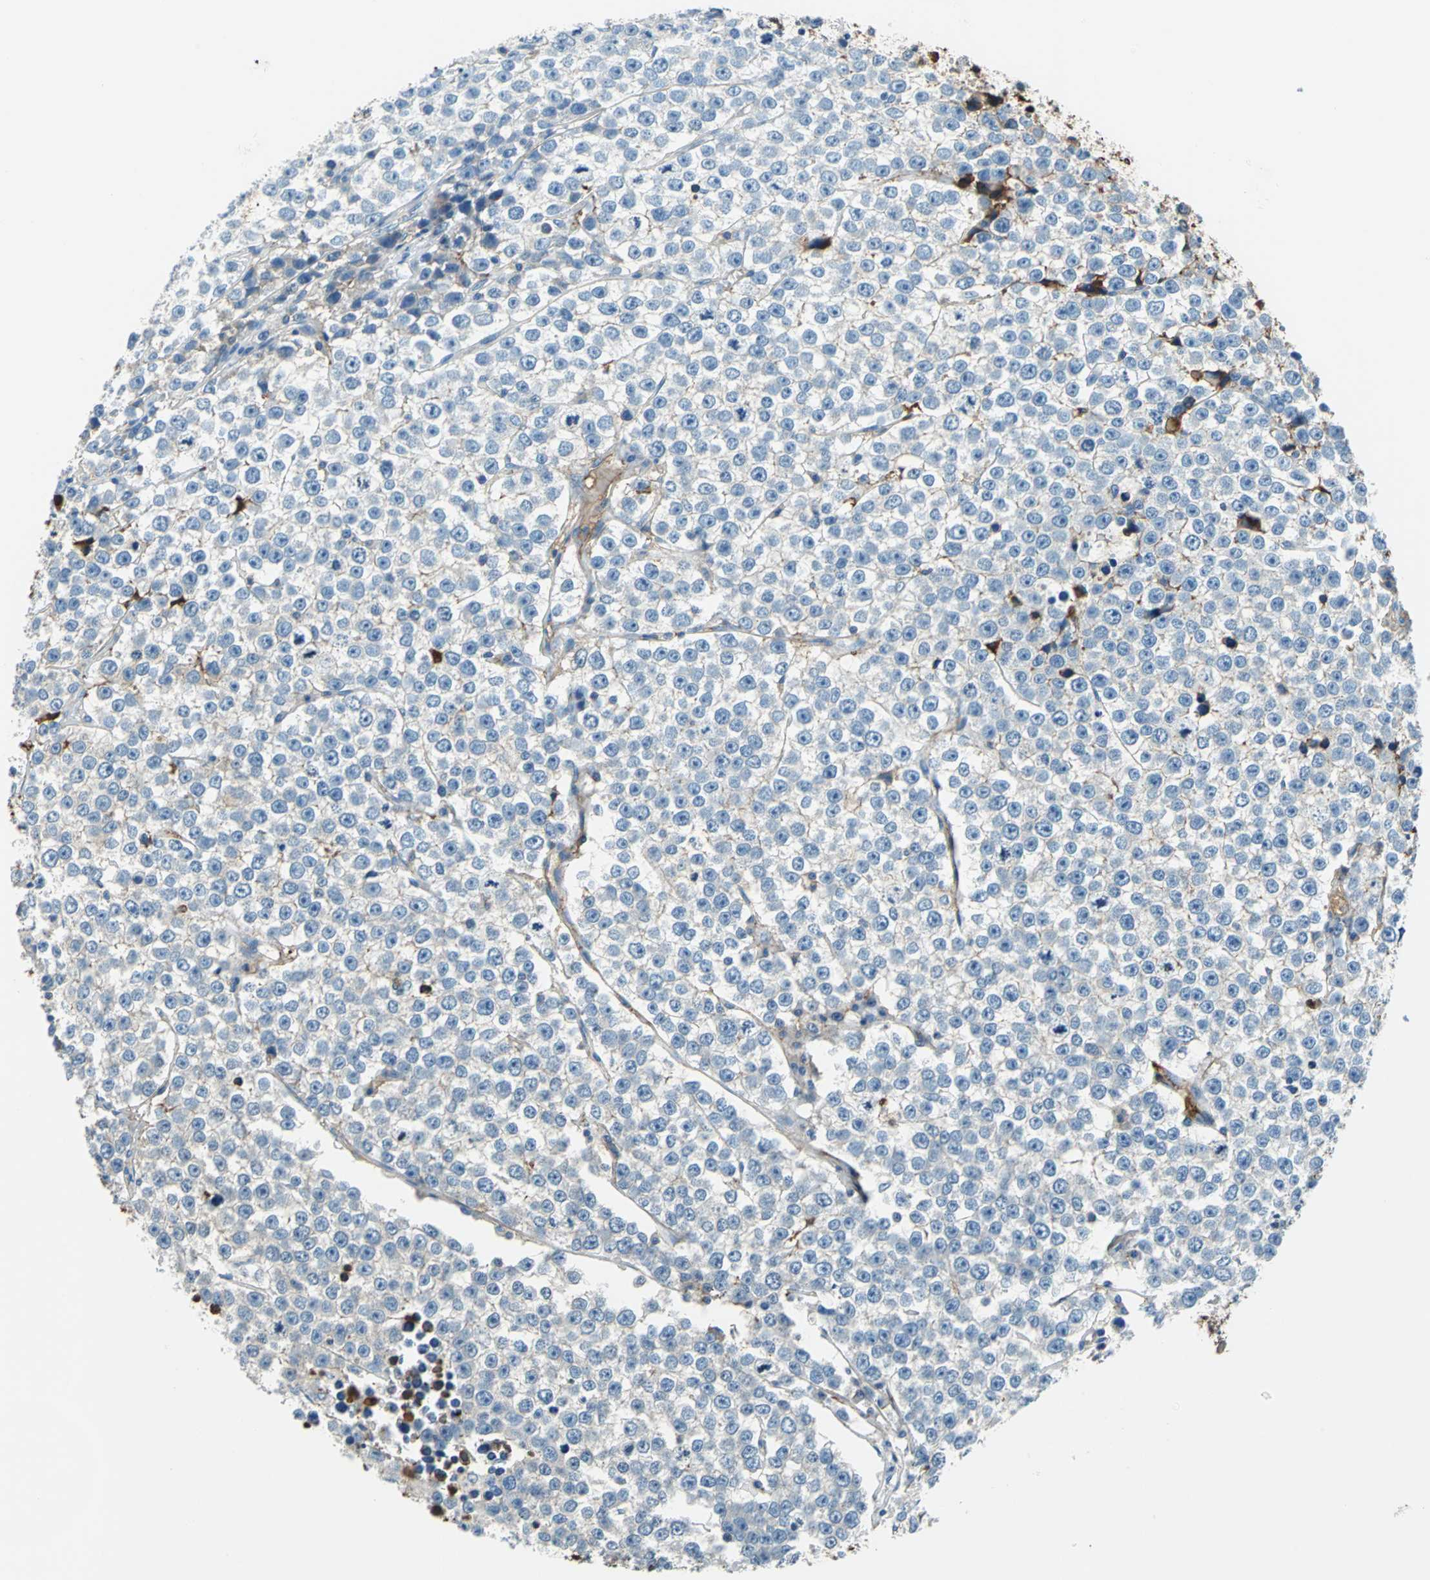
{"staining": {"intensity": "negative", "quantity": "none", "location": "none"}, "tissue": "testis cancer", "cell_type": "Tumor cells", "image_type": "cancer", "snomed": [{"axis": "morphology", "description": "Seminoma, NOS"}, {"axis": "morphology", "description": "Carcinoma, Embryonal, NOS"}, {"axis": "topography", "description": "Testis"}], "caption": "Human testis cancer (embryonal carcinoma) stained for a protein using immunohistochemistry (IHC) exhibits no positivity in tumor cells.", "gene": "ALB", "patient": {"sex": "male", "age": 52}}